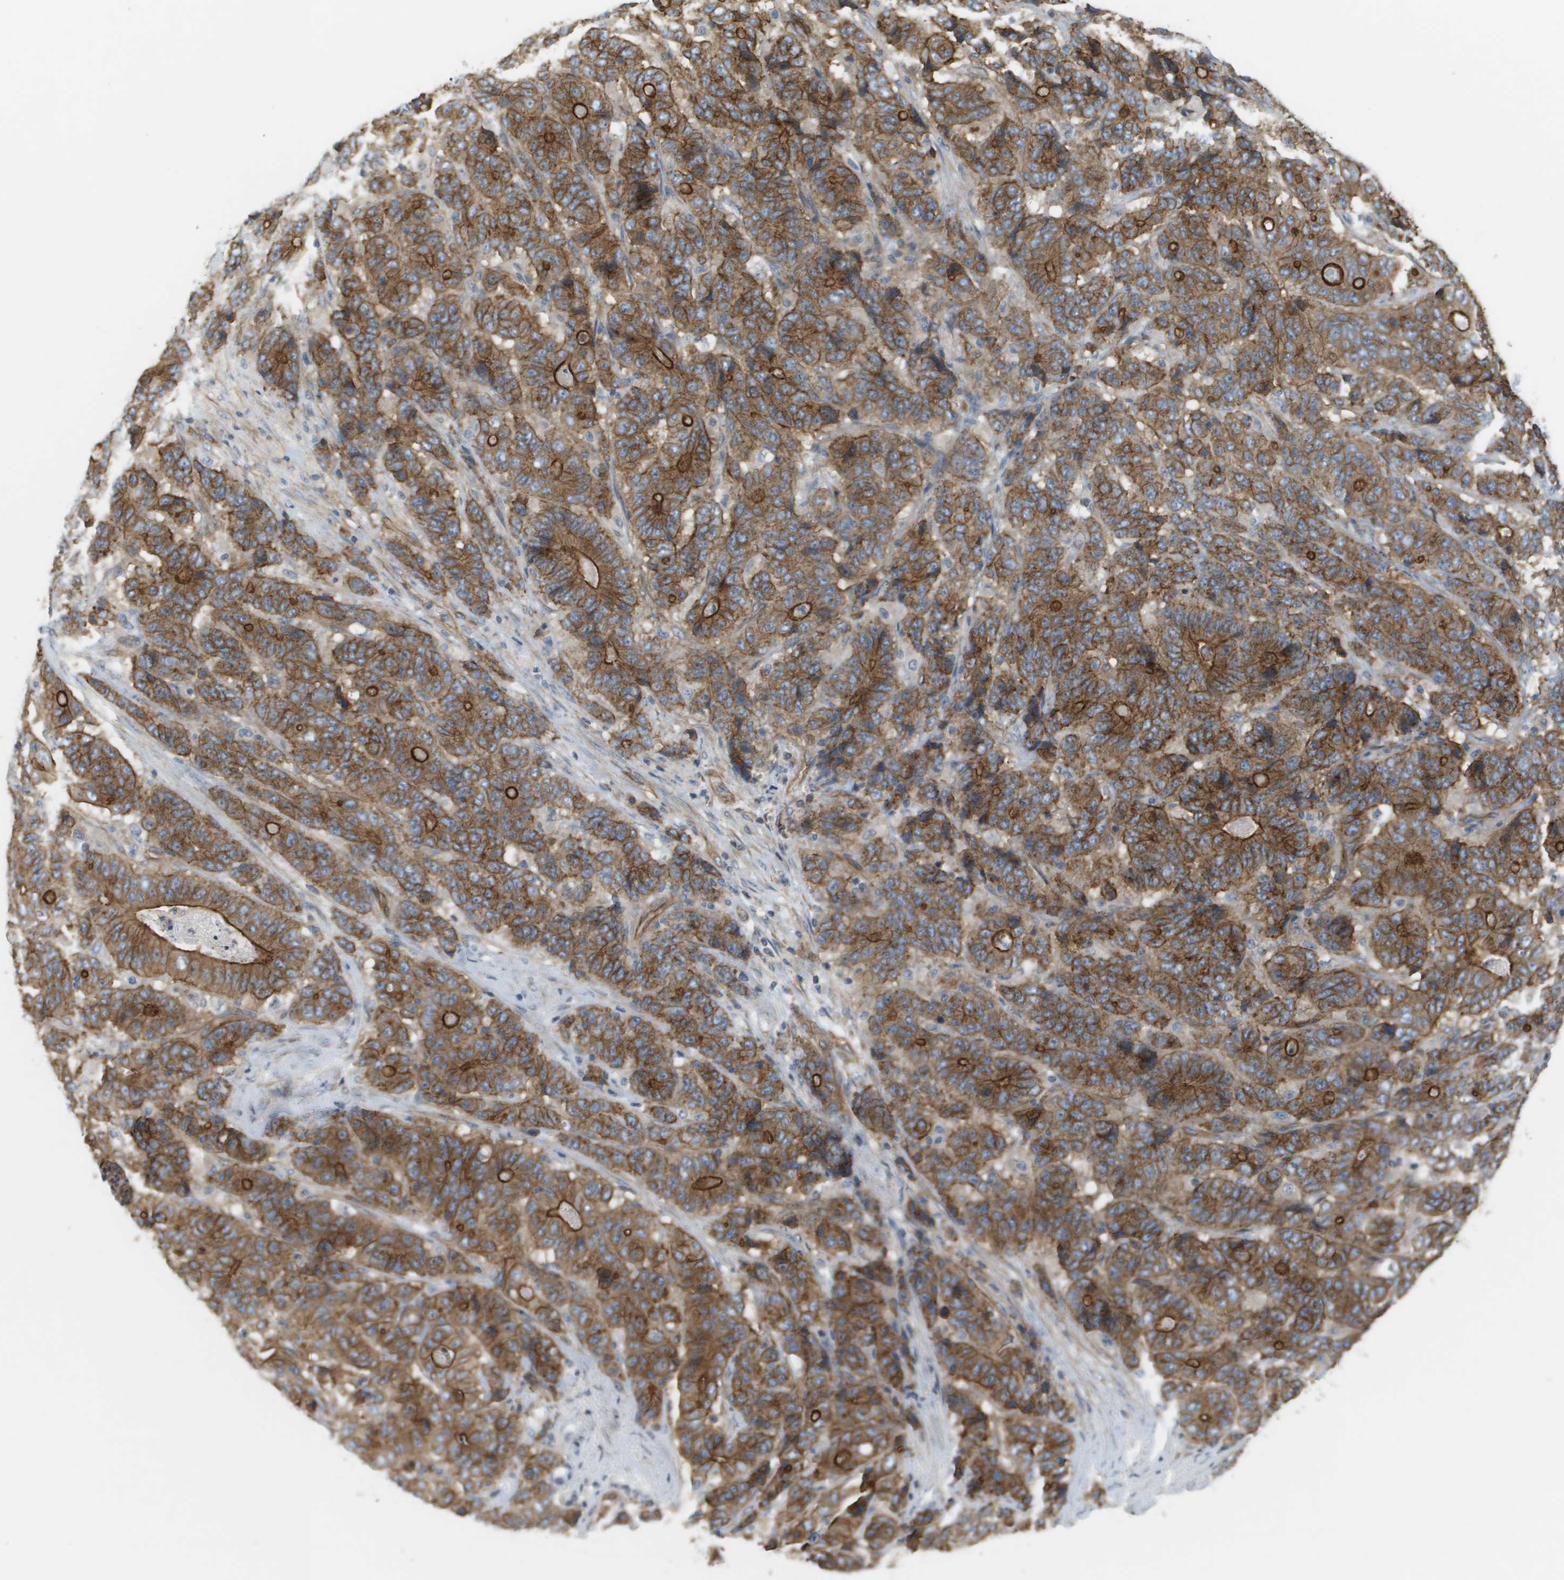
{"staining": {"intensity": "strong", "quantity": ">75%", "location": "cytoplasmic/membranous"}, "tissue": "stomach cancer", "cell_type": "Tumor cells", "image_type": "cancer", "snomed": [{"axis": "morphology", "description": "Adenocarcinoma, NOS"}, {"axis": "topography", "description": "Stomach"}], "caption": "The histopathology image shows immunohistochemical staining of stomach cancer (adenocarcinoma). There is strong cytoplasmic/membranous staining is identified in about >75% of tumor cells.", "gene": "SGMS2", "patient": {"sex": "female", "age": 73}}